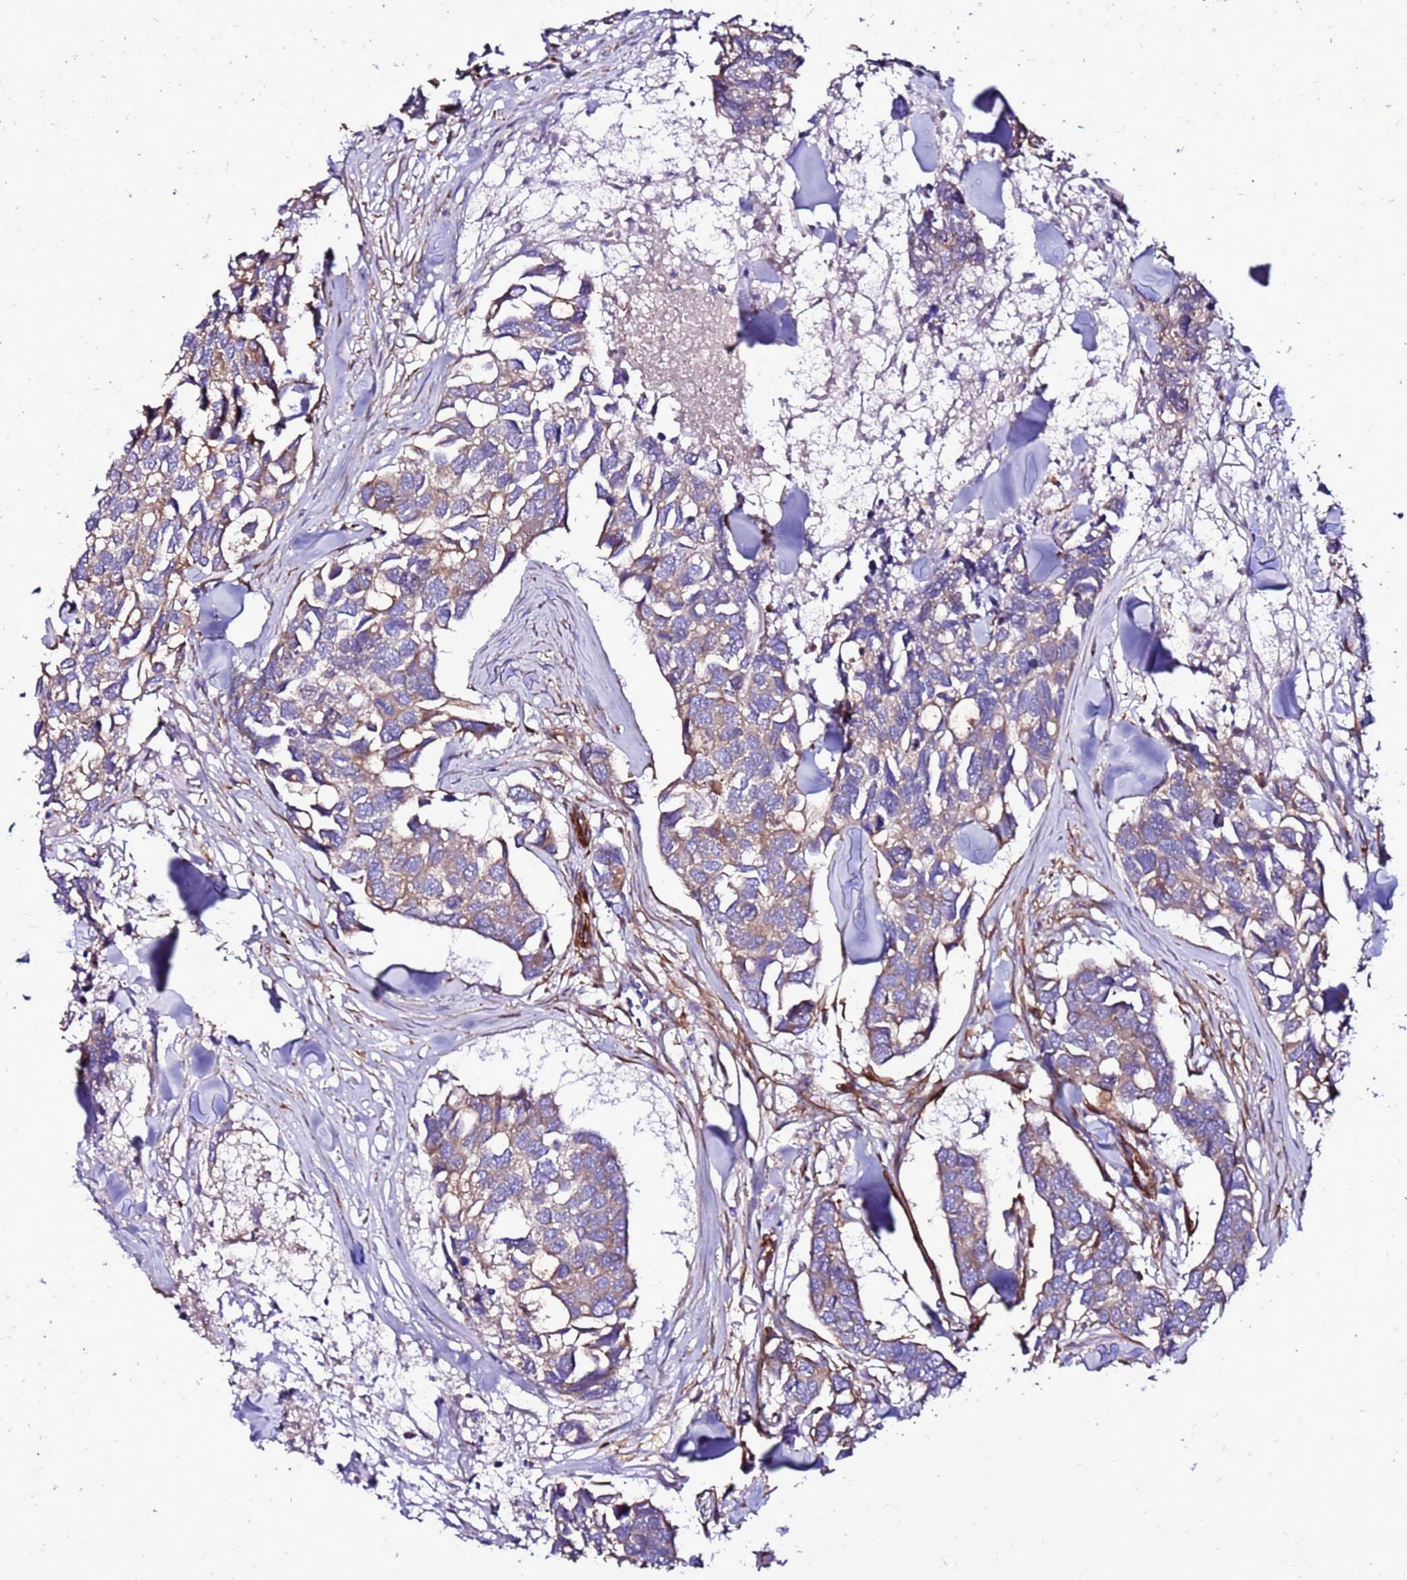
{"staining": {"intensity": "weak", "quantity": ">75%", "location": "cytoplasmic/membranous"}, "tissue": "breast cancer", "cell_type": "Tumor cells", "image_type": "cancer", "snomed": [{"axis": "morphology", "description": "Duct carcinoma"}, {"axis": "topography", "description": "Breast"}], "caption": "About >75% of tumor cells in breast intraductal carcinoma demonstrate weak cytoplasmic/membranous protein staining as visualized by brown immunohistochemical staining.", "gene": "EI24", "patient": {"sex": "female", "age": 83}}